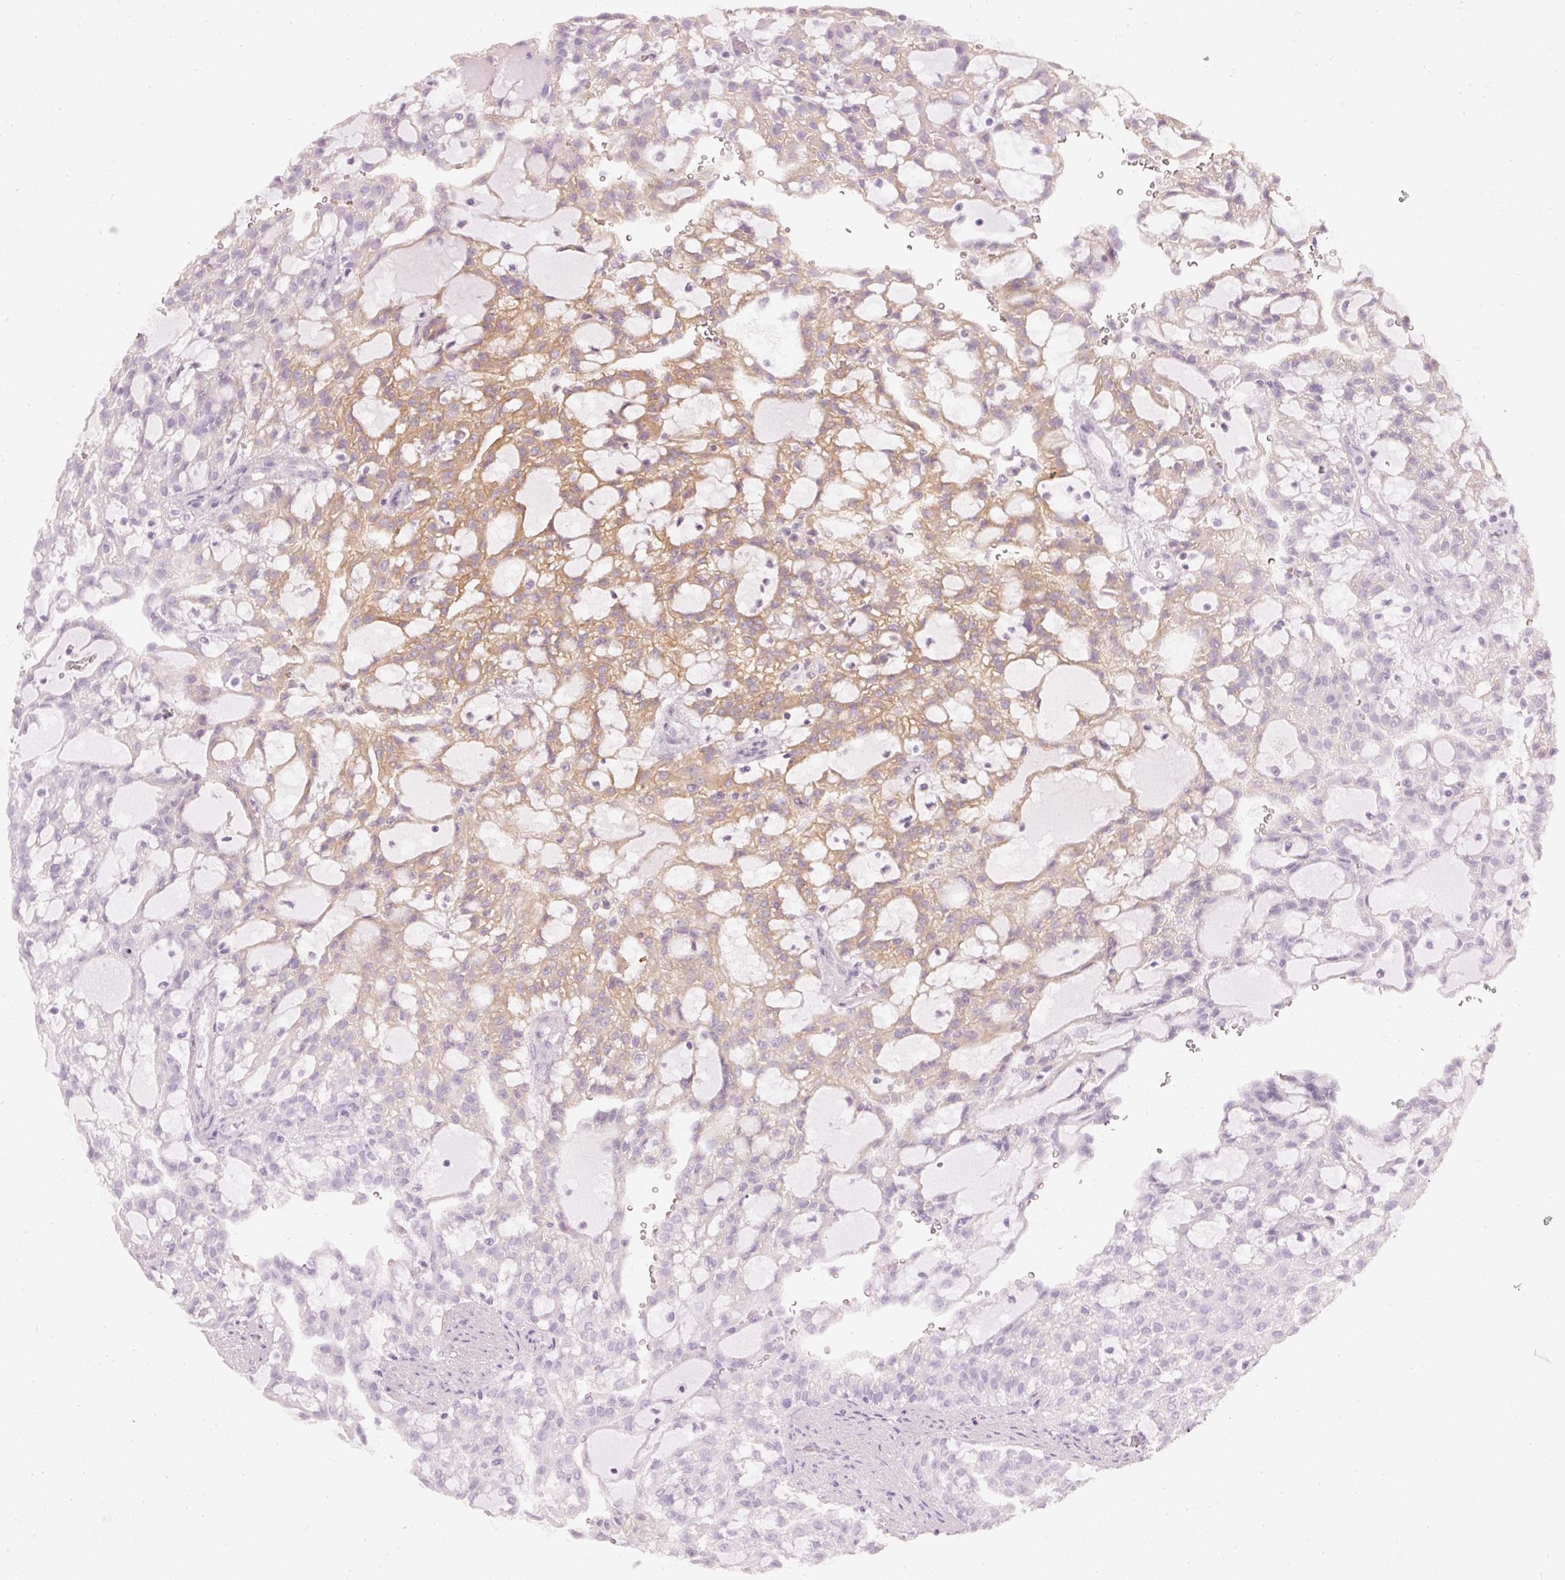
{"staining": {"intensity": "moderate", "quantity": "25%-75%", "location": "cytoplasmic/membranous"}, "tissue": "renal cancer", "cell_type": "Tumor cells", "image_type": "cancer", "snomed": [{"axis": "morphology", "description": "Adenocarcinoma, NOS"}, {"axis": "topography", "description": "Kidney"}], "caption": "Immunohistochemical staining of human adenocarcinoma (renal) reveals medium levels of moderate cytoplasmic/membranous expression in about 25%-75% of tumor cells. (IHC, brightfield microscopy, high magnification).", "gene": "CNP", "patient": {"sex": "male", "age": 63}}